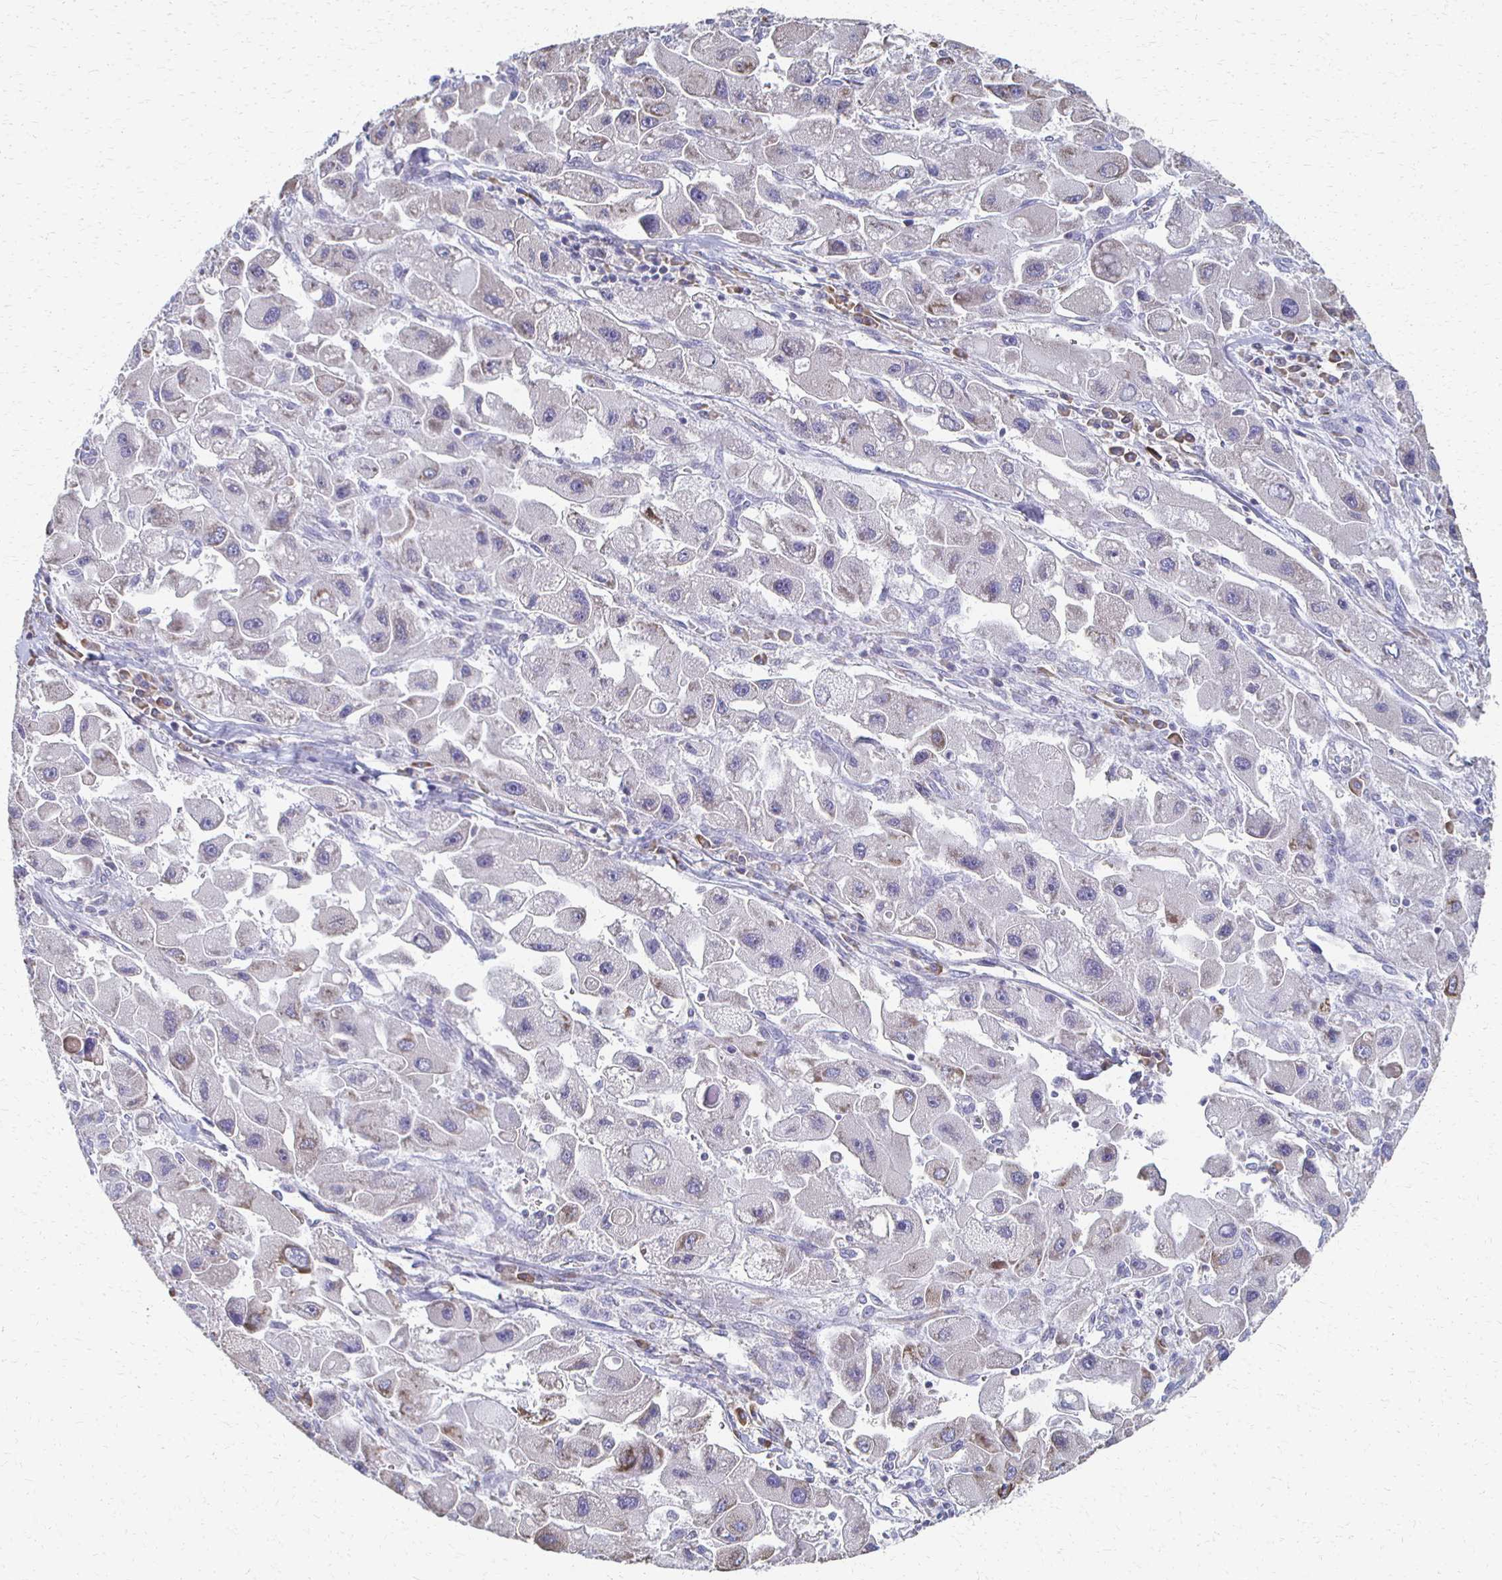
{"staining": {"intensity": "negative", "quantity": "none", "location": "none"}, "tissue": "liver cancer", "cell_type": "Tumor cells", "image_type": "cancer", "snomed": [{"axis": "morphology", "description": "Carcinoma, Hepatocellular, NOS"}, {"axis": "topography", "description": "Liver"}], "caption": "Liver cancer was stained to show a protein in brown. There is no significant expression in tumor cells. (DAB immunohistochemistry (IHC) visualized using brightfield microscopy, high magnification).", "gene": "ATP1A3", "patient": {"sex": "male", "age": 24}}